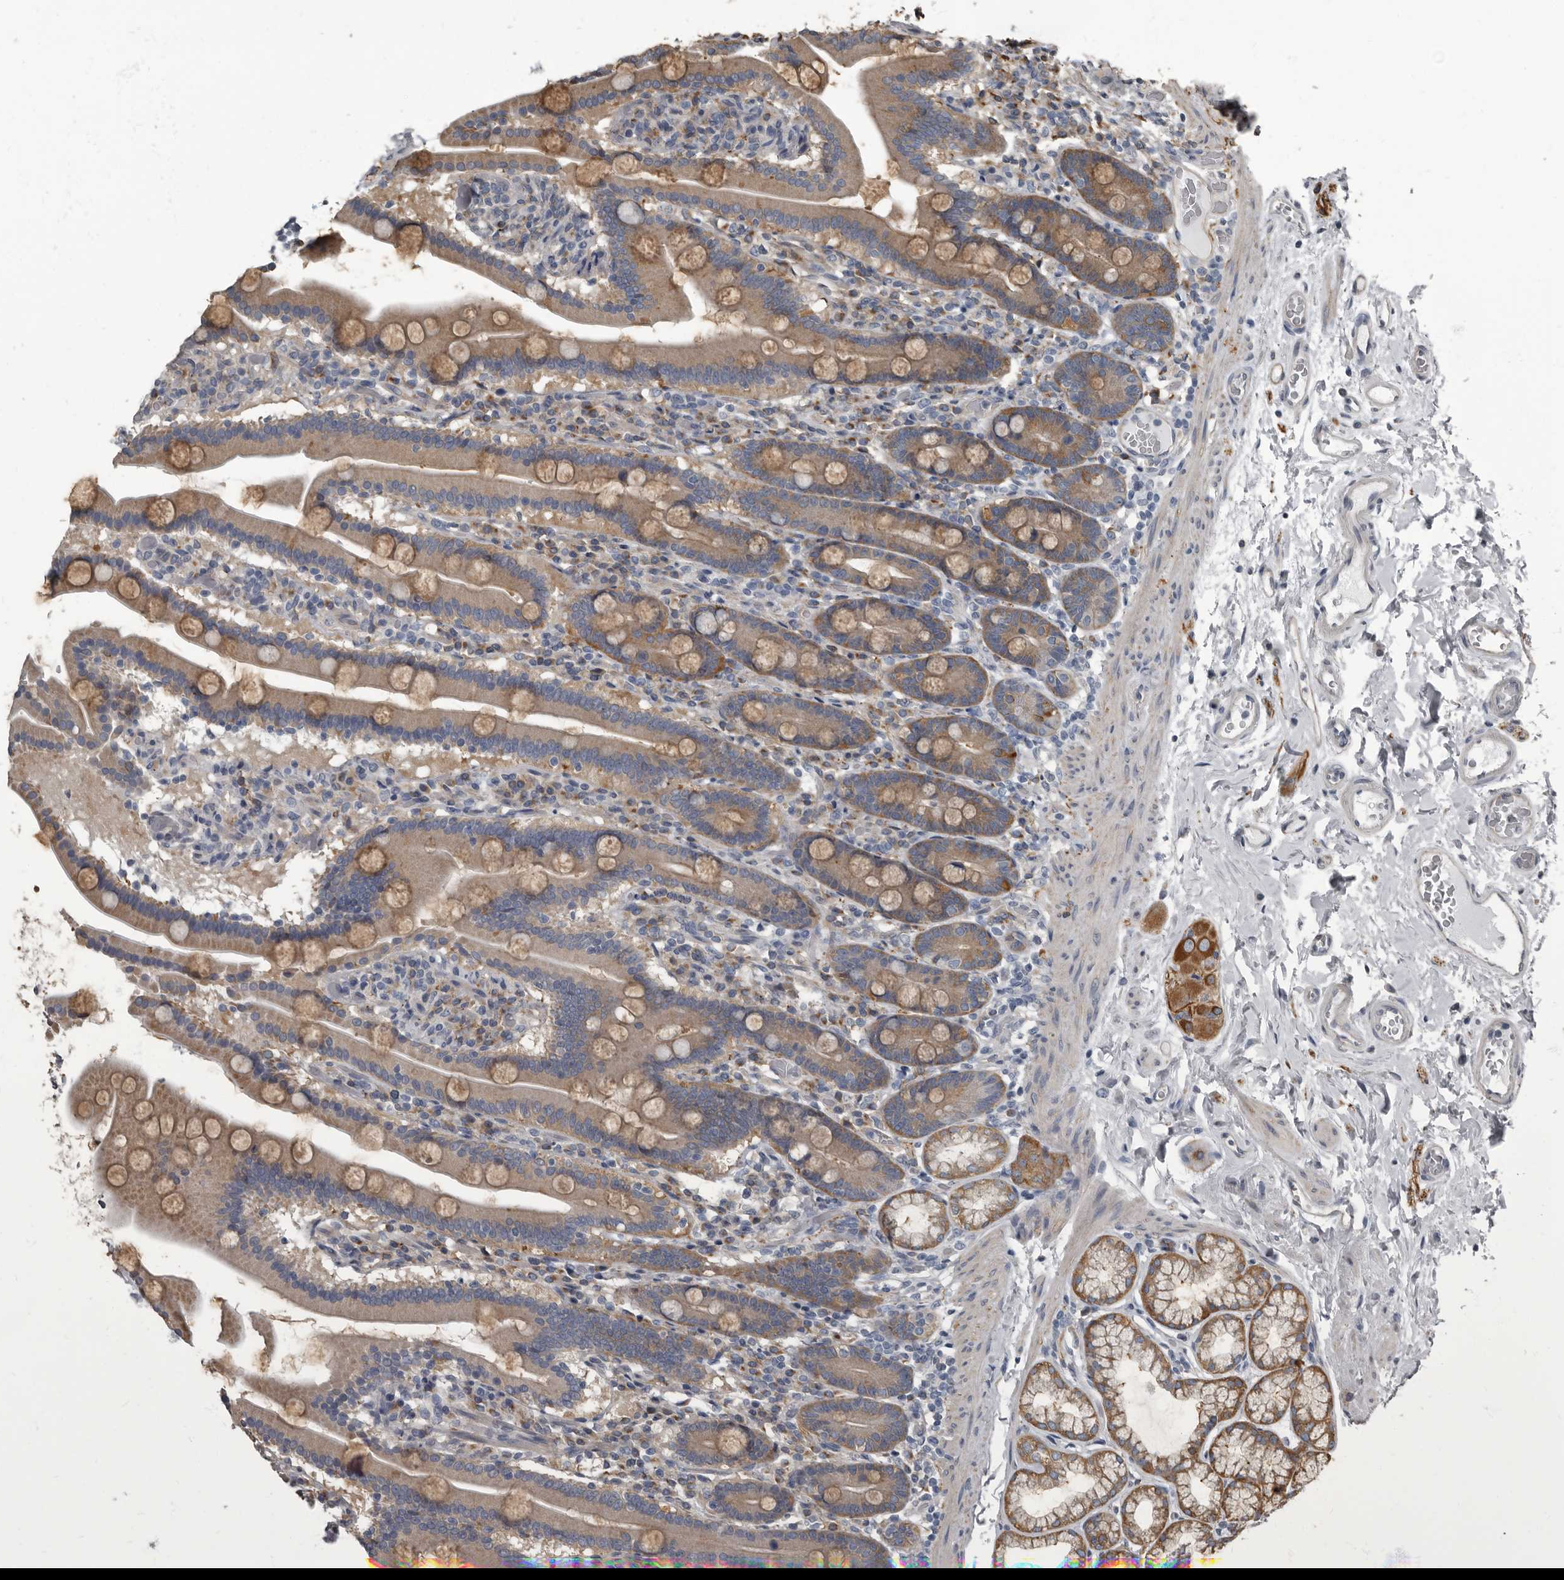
{"staining": {"intensity": "moderate", "quantity": ">75%", "location": "cytoplasmic/membranous"}, "tissue": "duodenum", "cell_type": "Glandular cells", "image_type": "normal", "snomed": [{"axis": "morphology", "description": "Normal tissue, NOS"}, {"axis": "topography", "description": "Duodenum"}], "caption": "This image reveals immunohistochemistry staining of unremarkable duodenum, with medium moderate cytoplasmic/membranous positivity in about >75% of glandular cells.", "gene": "TPD52L1", "patient": {"sex": "male", "age": 55}}